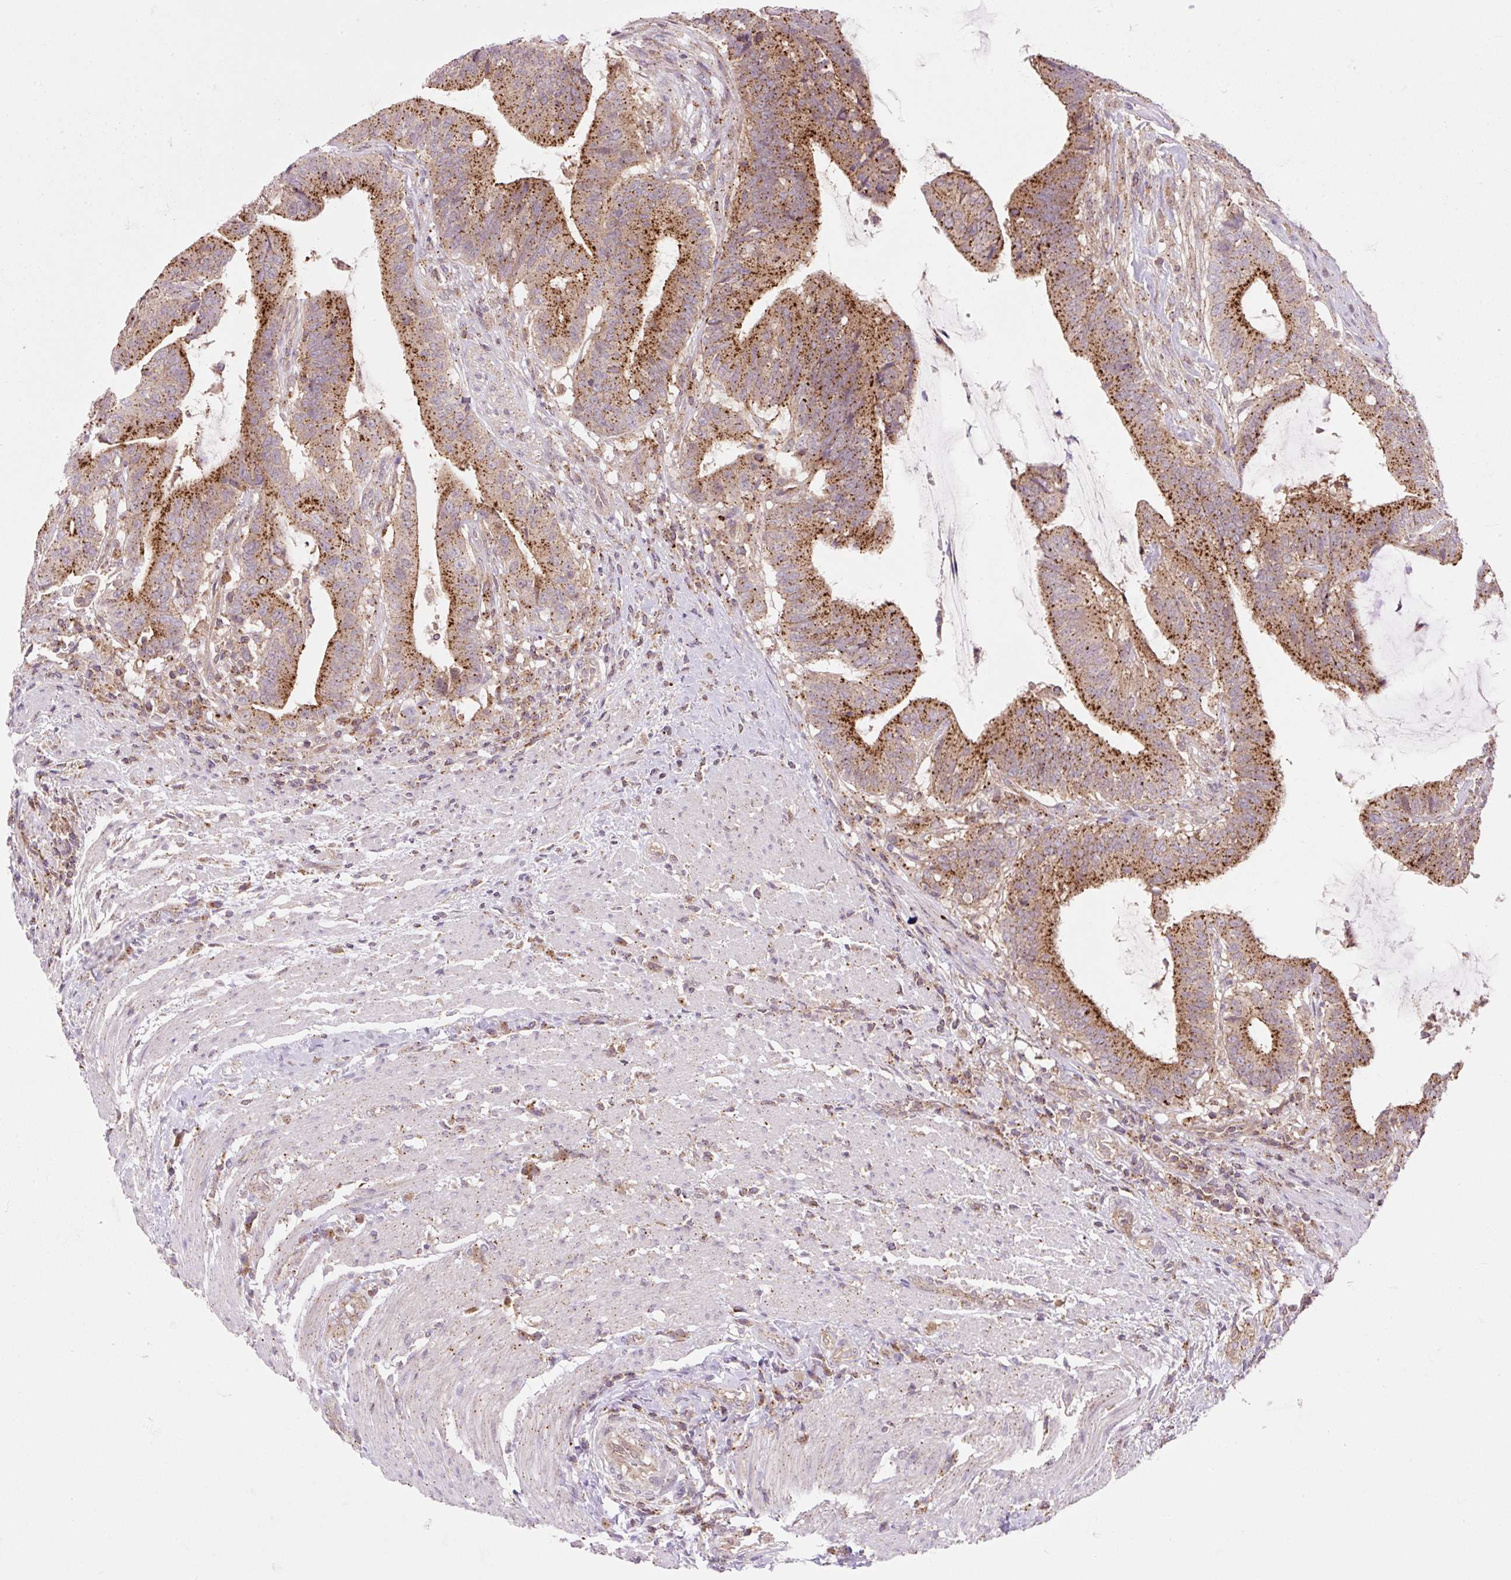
{"staining": {"intensity": "strong", "quantity": ">75%", "location": "cytoplasmic/membranous"}, "tissue": "colorectal cancer", "cell_type": "Tumor cells", "image_type": "cancer", "snomed": [{"axis": "morphology", "description": "Adenocarcinoma, NOS"}, {"axis": "topography", "description": "Colon"}], "caption": "Colorectal adenocarcinoma was stained to show a protein in brown. There is high levels of strong cytoplasmic/membranous positivity in approximately >75% of tumor cells. (DAB (3,3'-diaminobenzidine) IHC, brown staining for protein, blue staining for nuclei).", "gene": "VPS4A", "patient": {"sex": "female", "age": 43}}